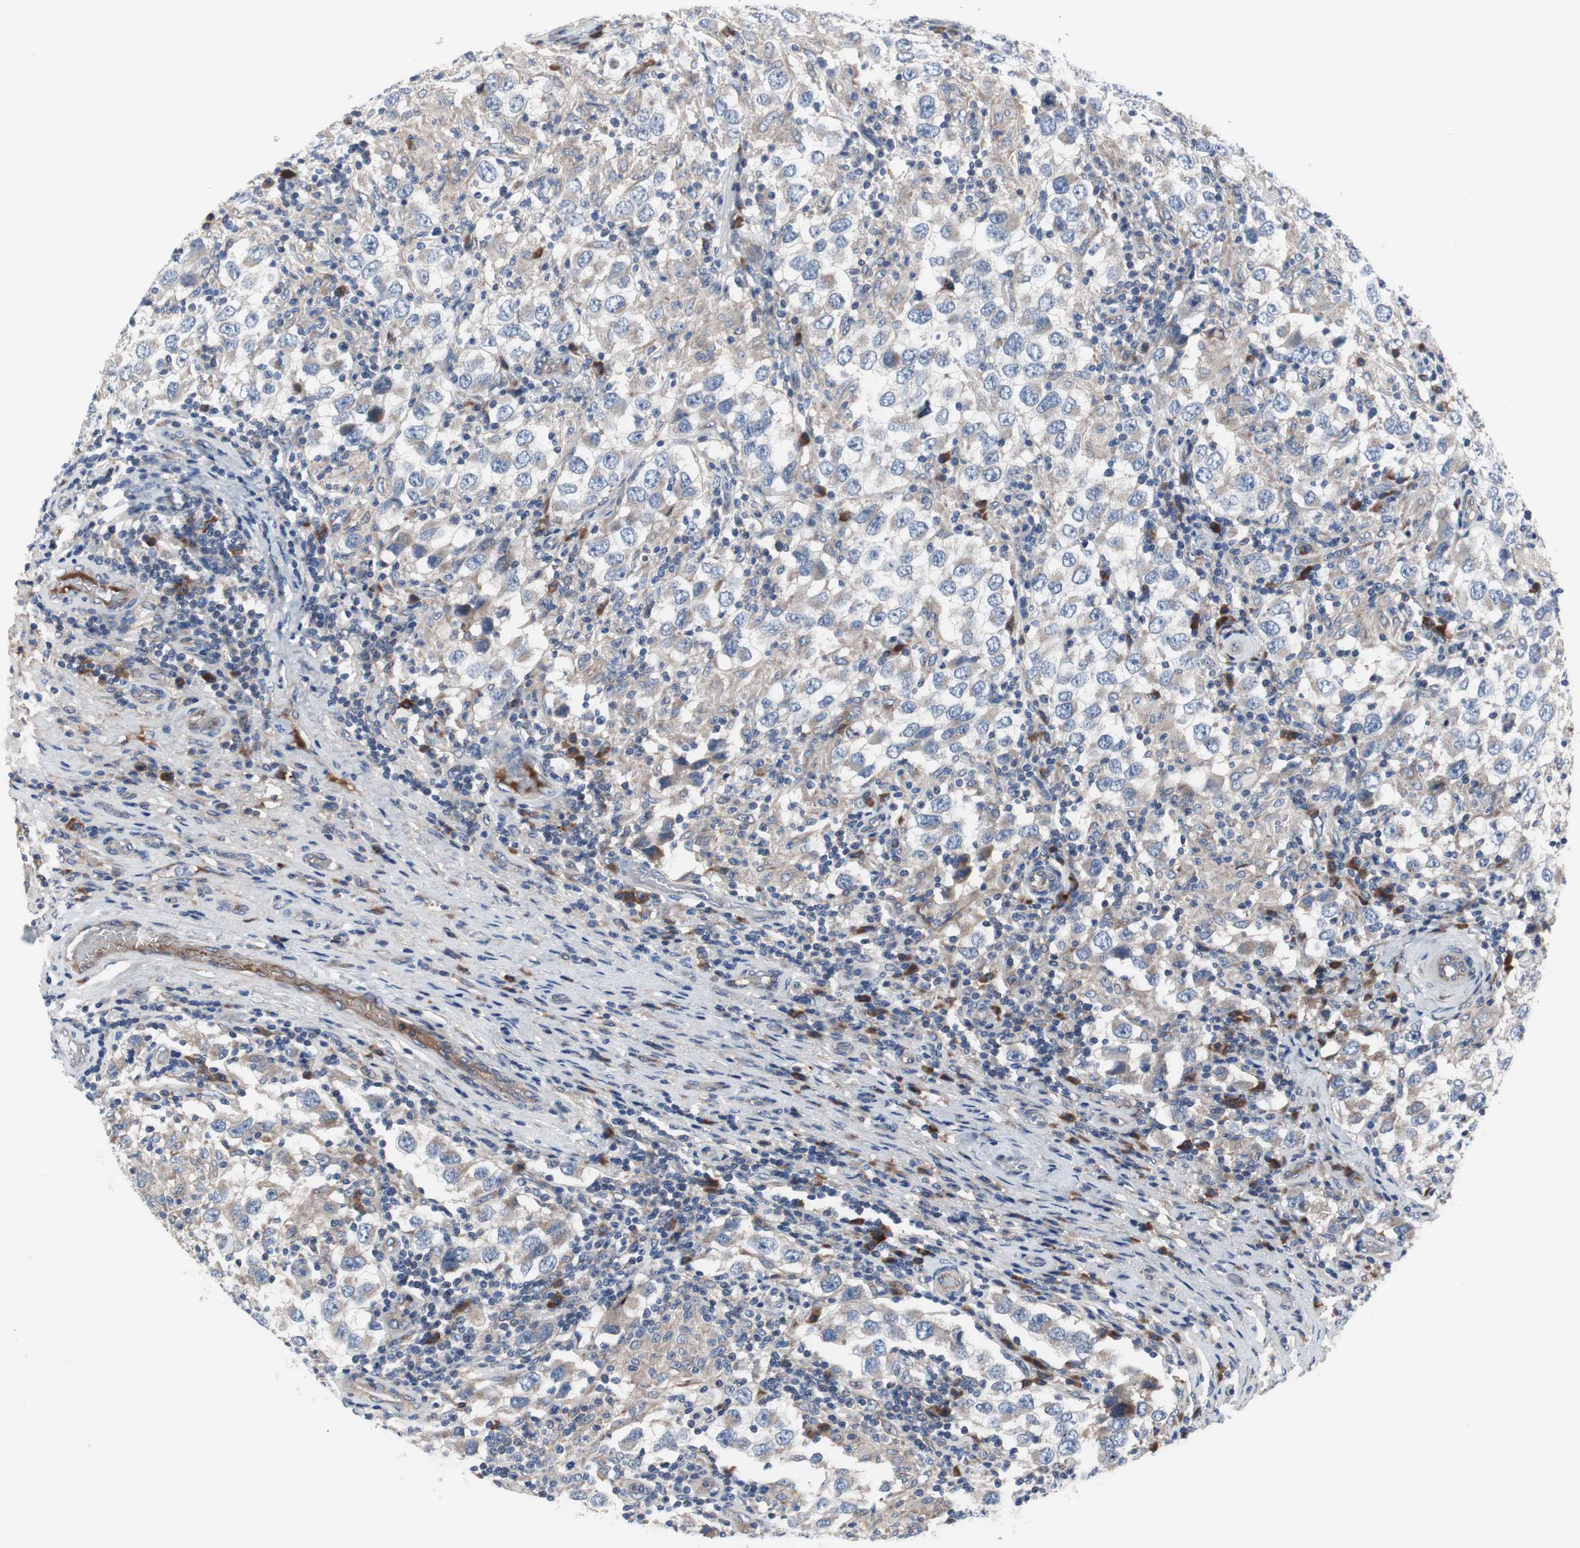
{"staining": {"intensity": "negative", "quantity": "none", "location": "none"}, "tissue": "testis cancer", "cell_type": "Tumor cells", "image_type": "cancer", "snomed": [{"axis": "morphology", "description": "Carcinoma, Embryonal, NOS"}, {"axis": "topography", "description": "Testis"}], "caption": "The micrograph shows no staining of tumor cells in testis embryonal carcinoma.", "gene": "KANSL1", "patient": {"sex": "male", "age": 21}}